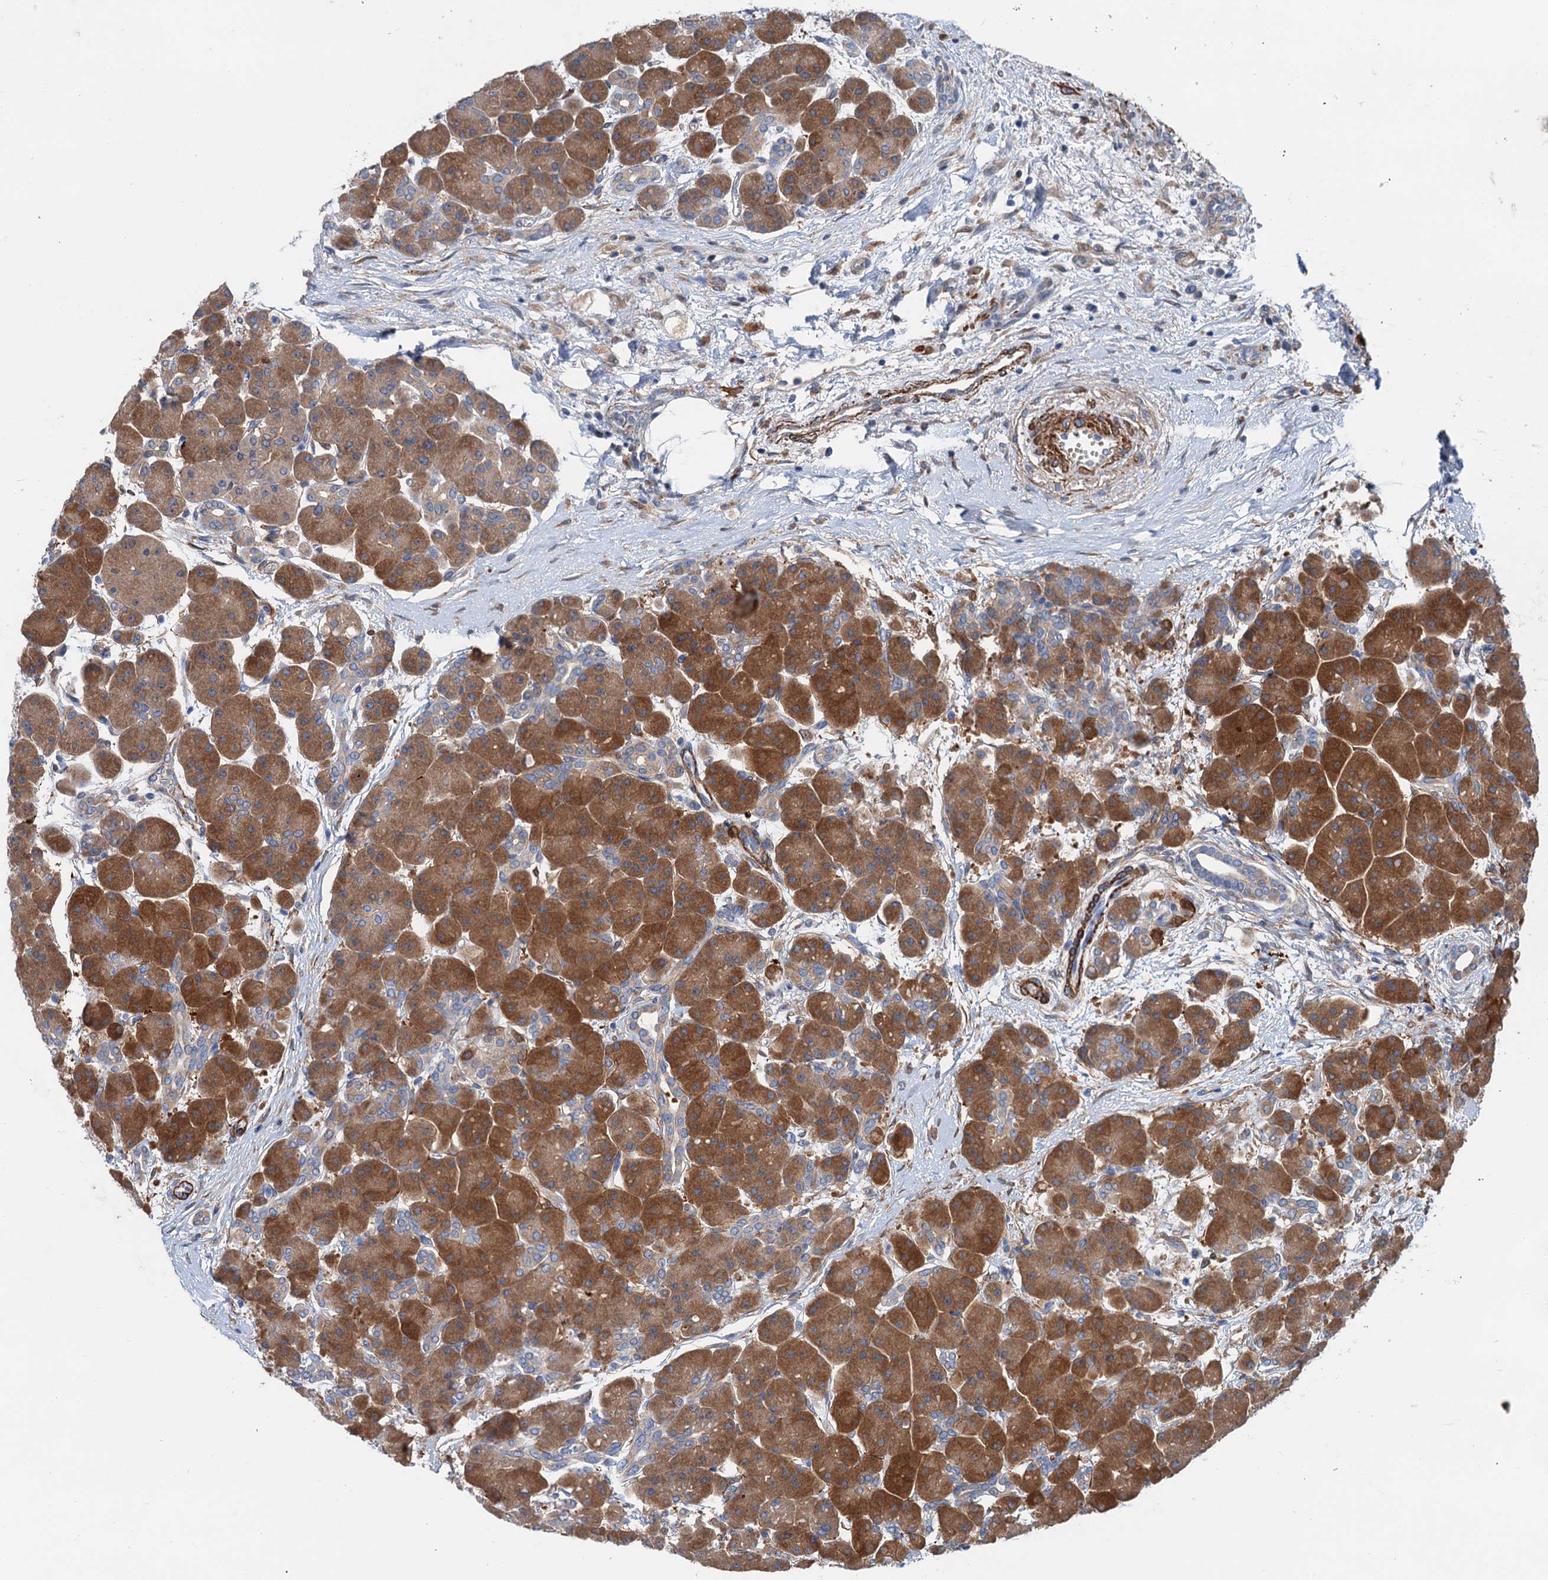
{"staining": {"intensity": "strong", "quantity": ">75%", "location": "cytoplasmic/membranous"}, "tissue": "pancreas", "cell_type": "Exocrine glandular cells", "image_type": "normal", "snomed": [{"axis": "morphology", "description": "Normal tissue, NOS"}, {"axis": "topography", "description": "Pancreas"}], "caption": "Protein expression analysis of normal pancreas reveals strong cytoplasmic/membranous expression in about >75% of exocrine glandular cells.", "gene": "CSTPP1", "patient": {"sex": "male", "age": 66}}